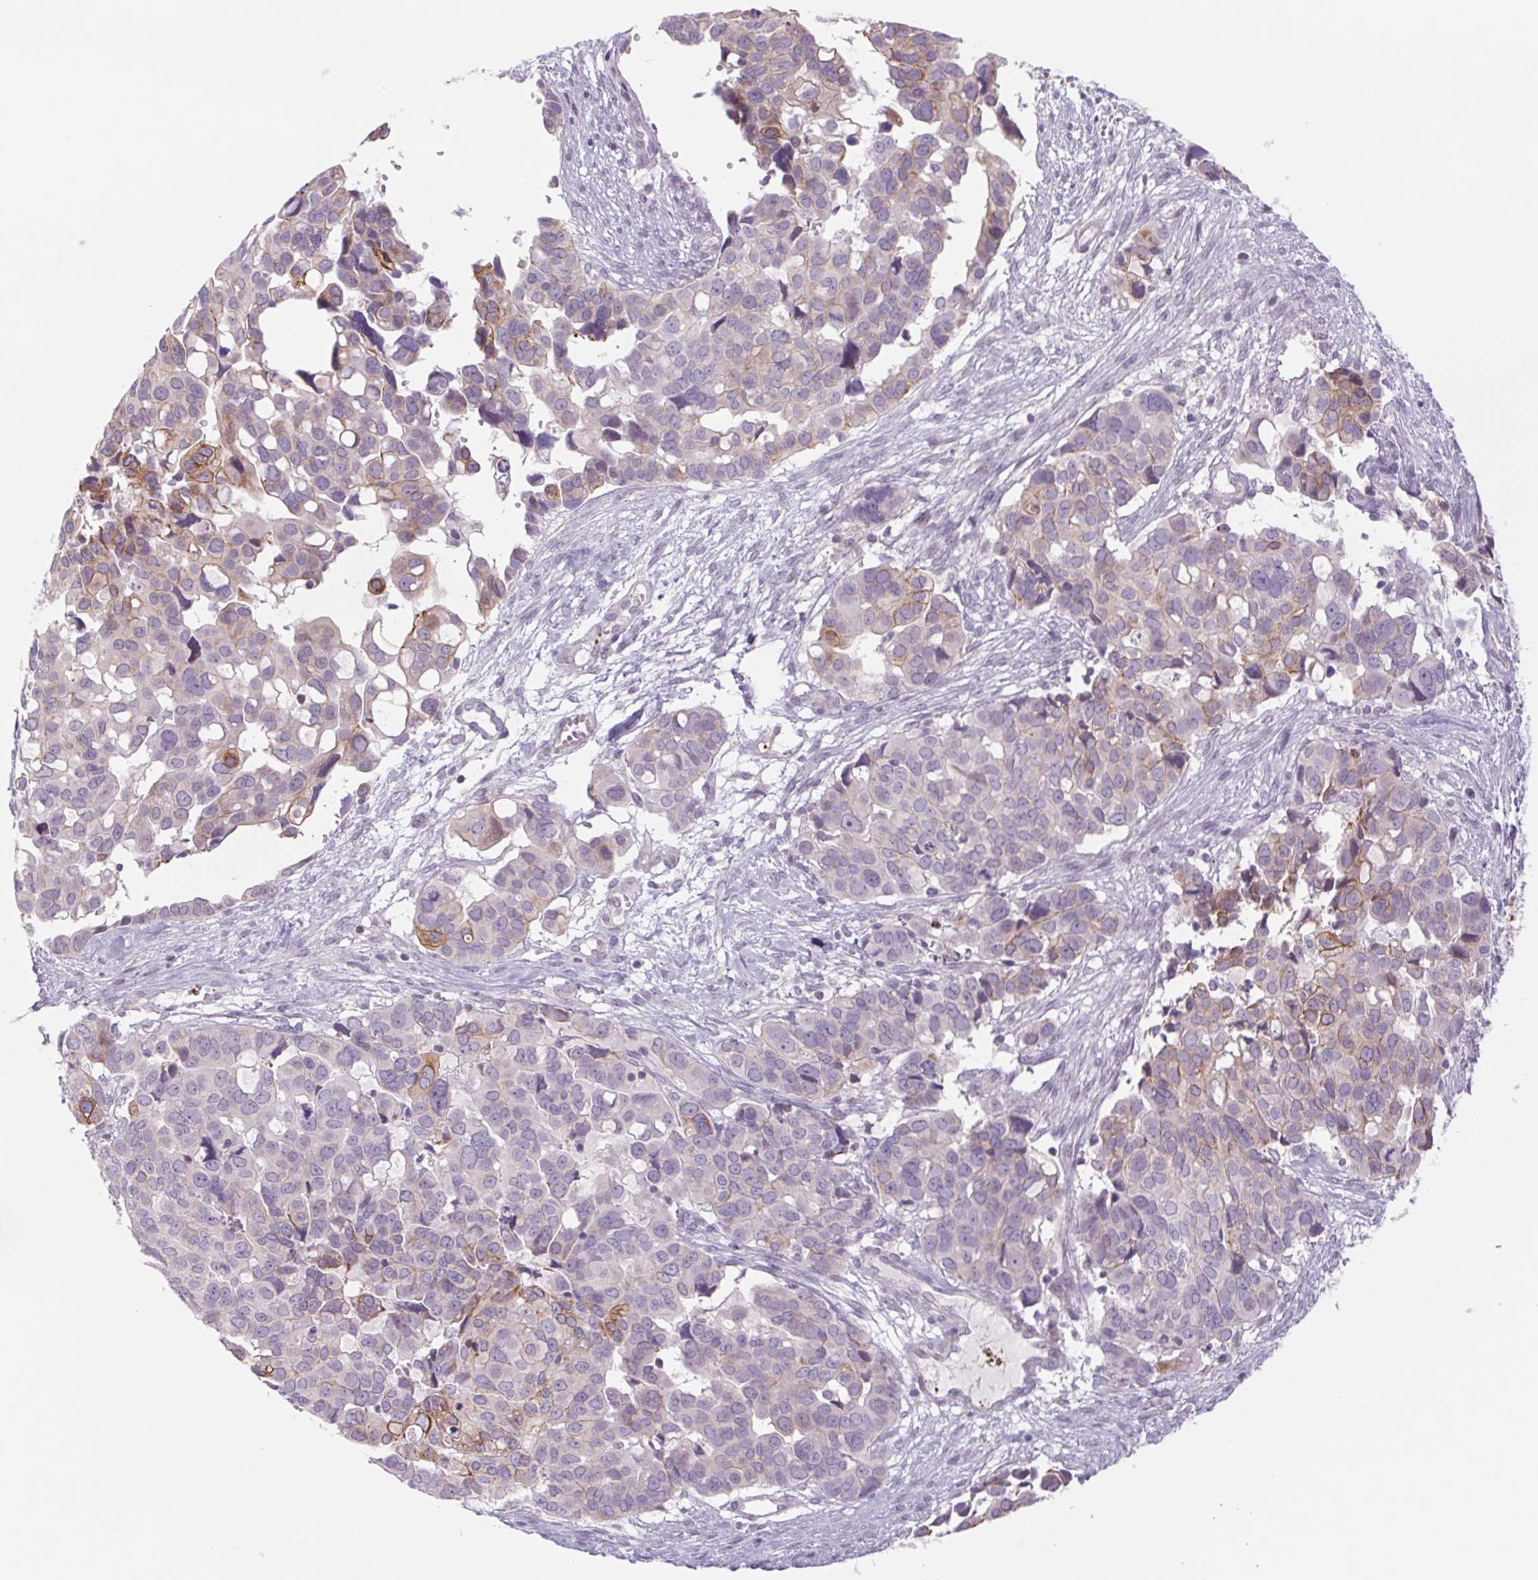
{"staining": {"intensity": "weak", "quantity": "<25%", "location": "cytoplasmic/membranous"}, "tissue": "ovarian cancer", "cell_type": "Tumor cells", "image_type": "cancer", "snomed": [{"axis": "morphology", "description": "Carcinoma, endometroid"}, {"axis": "topography", "description": "Ovary"}], "caption": "The immunohistochemistry micrograph has no significant positivity in tumor cells of ovarian cancer tissue. (Immunohistochemistry (ihc), brightfield microscopy, high magnification).", "gene": "MS4A13", "patient": {"sex": "female", "age": 78}}